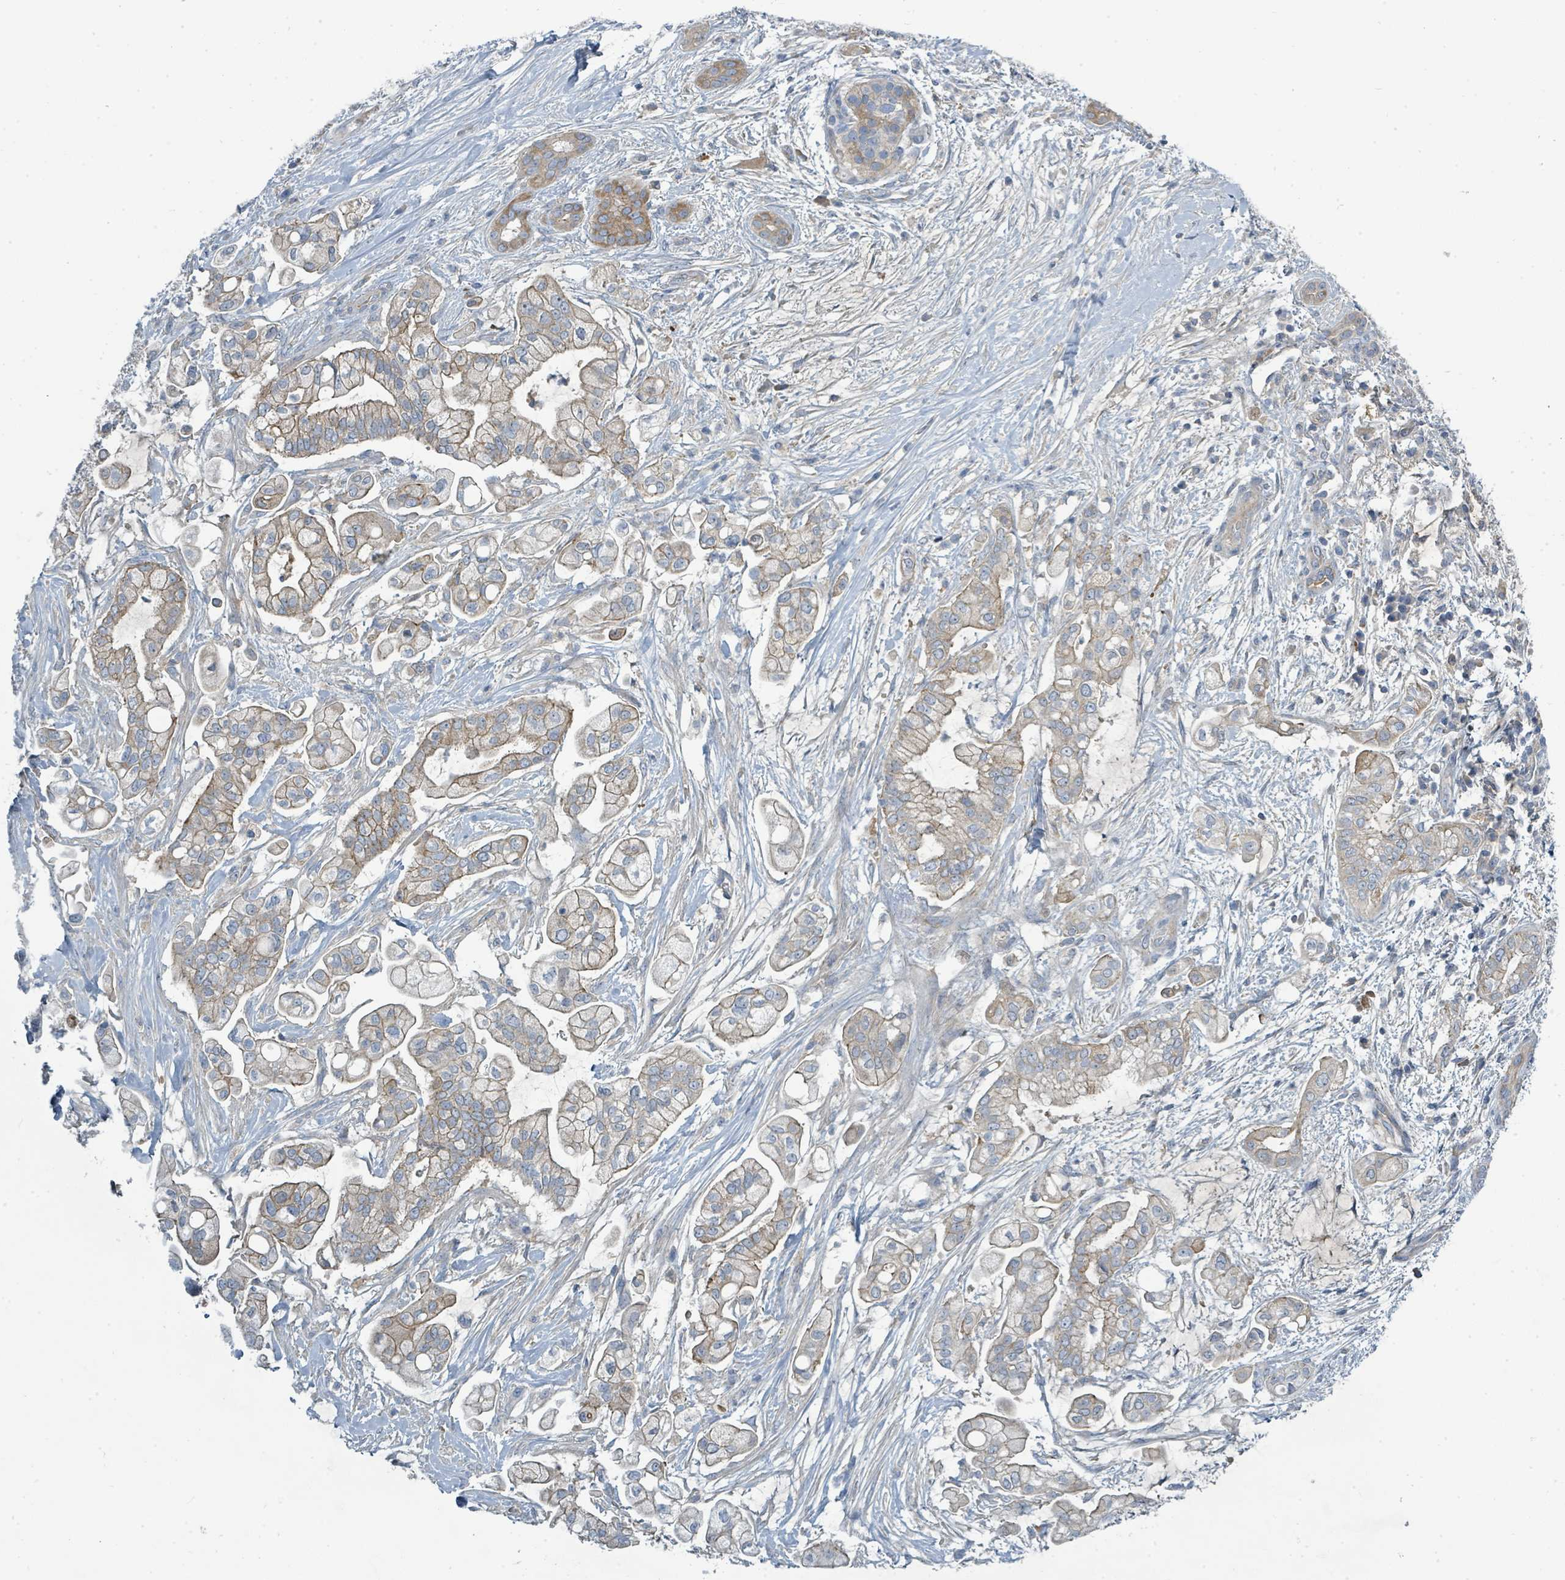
{"staining": {"intensity": "weak", "quantity": "25%-75%", "location": "cytoplasmic/membranous"}, "tissue": "pancreatic cancer", "cell_type": "Tumor cells", "image_type": "cancer", "snomed": [{"axis": "morphology", "description": "Adenocarcinoma, NOS"}, {"axis": "topography", "description": "Pancreas"}], "caption": "This photomicrograph displays immunohistochemistry (IHC) staining of human adenocarcinoma (pancreatic), with low weak cytoplasmic/membranous positivity in approximately 25%-75% of tumor cells.", "gene": "SLC25A23", "patient": {"sex": "female", "age": 69}}